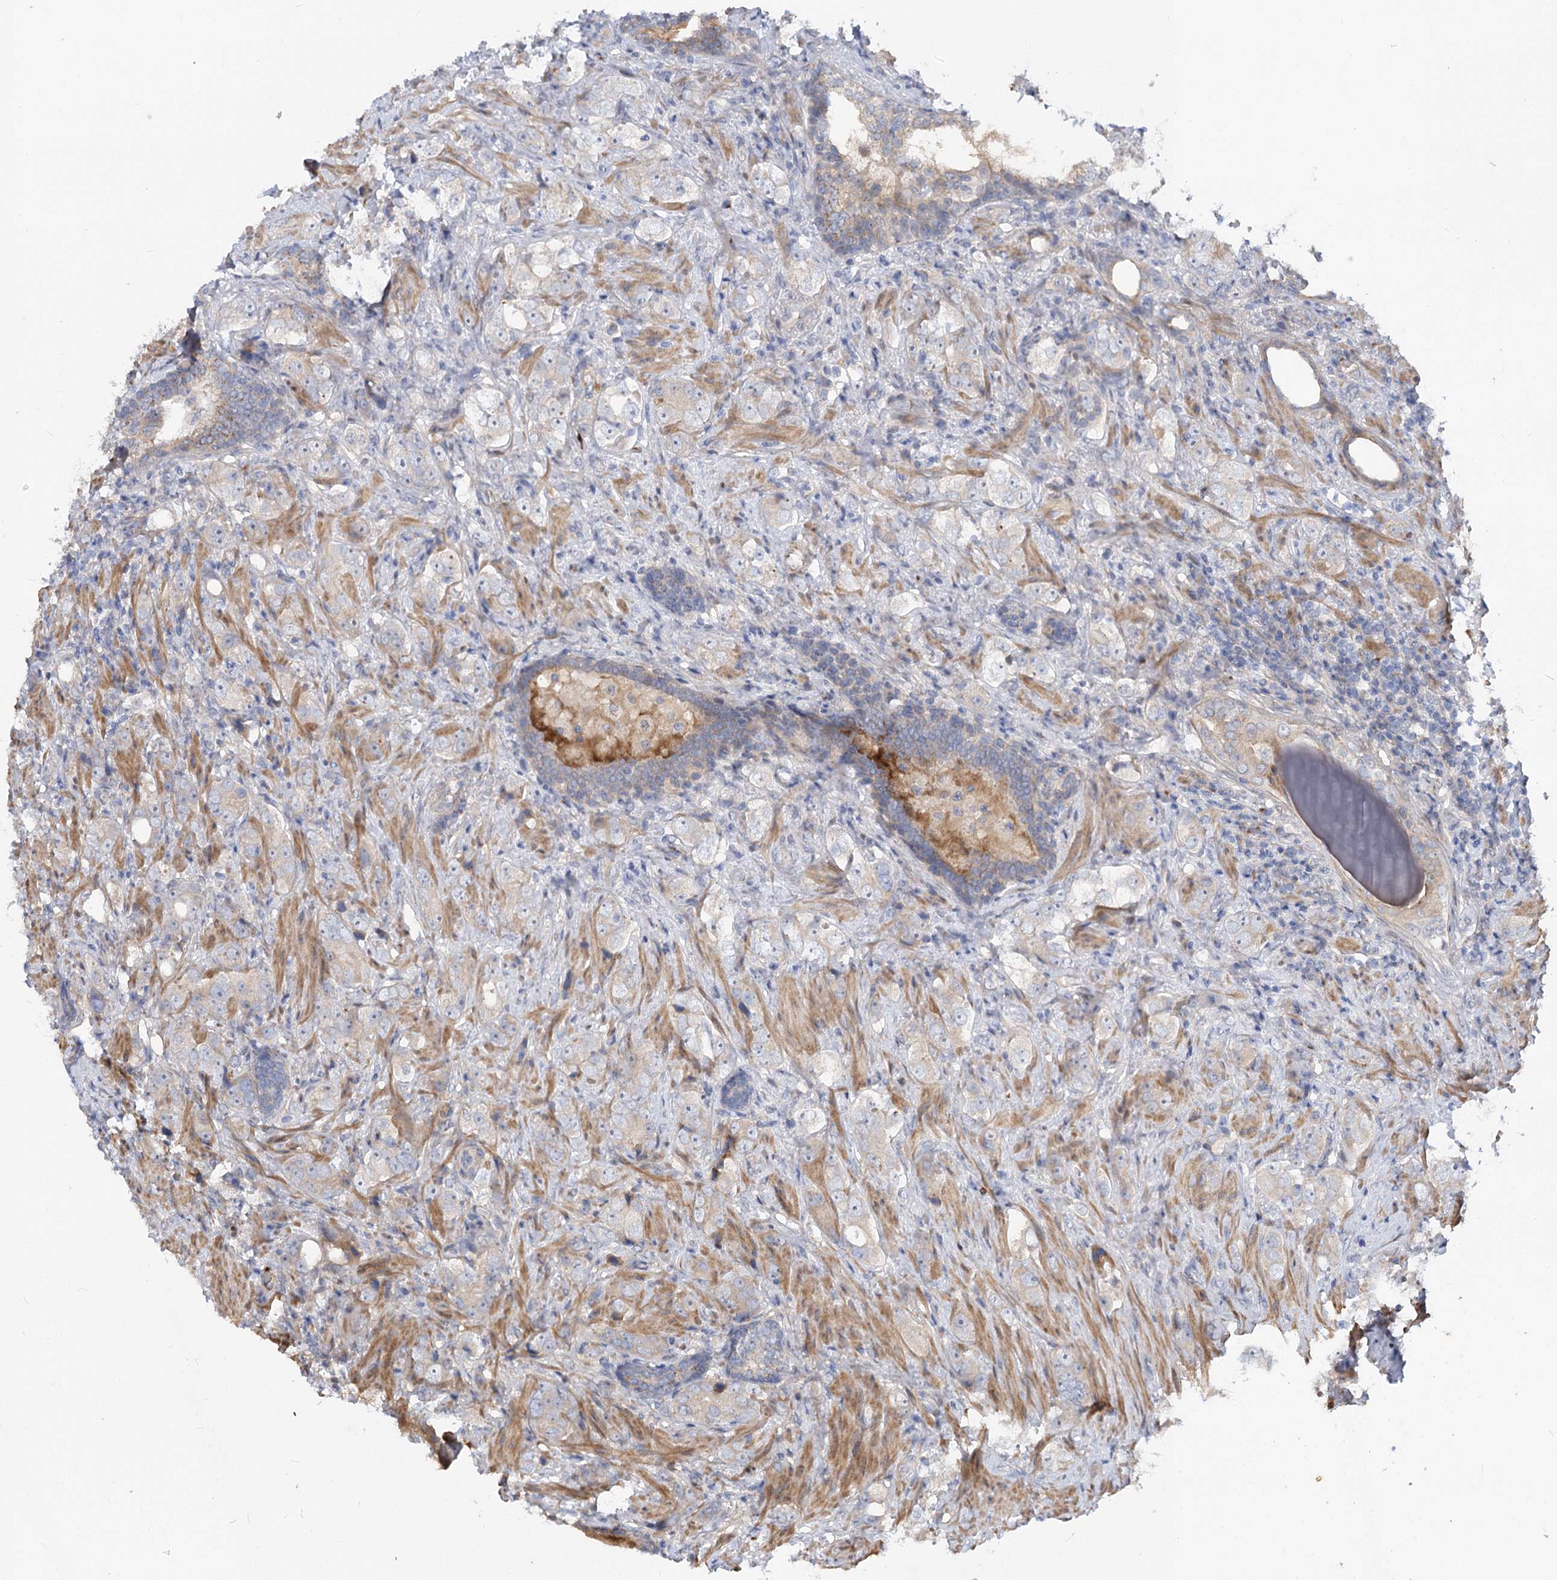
{"staining": {"intensity": "negative", "quantity": "none", "location": "none"}, "tissue": "prostate cancer", "cell_type": "Tumor cells", "image_type": "cancer", "snomed": [{"axis": "morphology", "description": "Adenocarcinoma, High grade"}, {"axis": "topography", "description": "Prostate"}], "caption": "Histopathology image shows no protein positivity in tumor cells of high-grade adenocarcinoma (prostate) tissue.", "gene": "FGF19", "patient": {"sex": "male", "age": 63}}